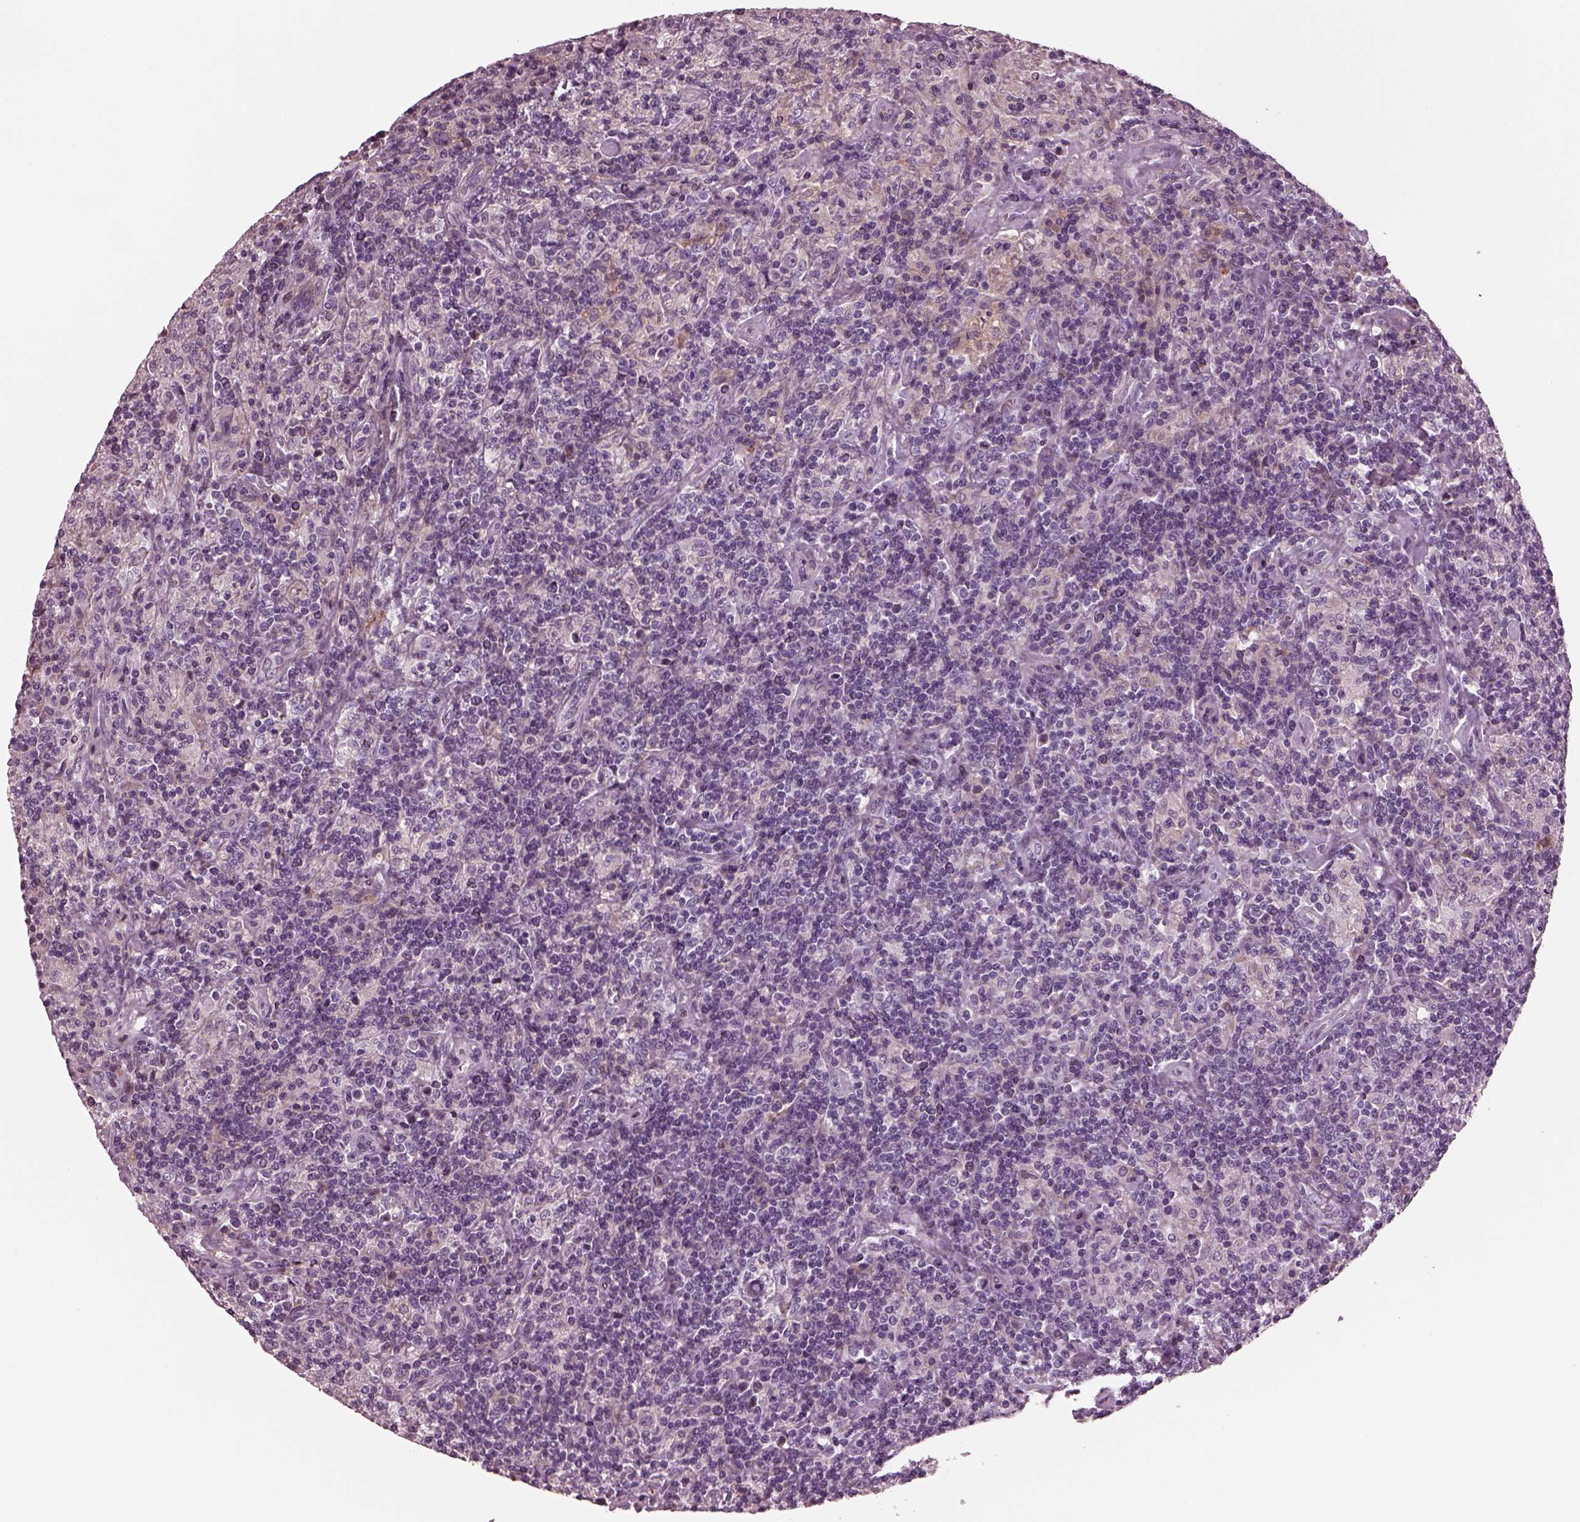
{"staining": {"intensity": "negative", "quantity": "none", "location": "none"}, "tissue": "lymphoma", "cell_type": "Tumor cells", "image_type": "cancer", "snomed": [{"axis": "morphology", "description": "Hodgkin's disease, NOS"}, {"axis": "topography", "description": "Lymph node"}], "caption": "Tumor cells are negative for brown protein staining in lymphoma.", "gene": "GDF11", "patient": {"sex": "male", "age": 70}}